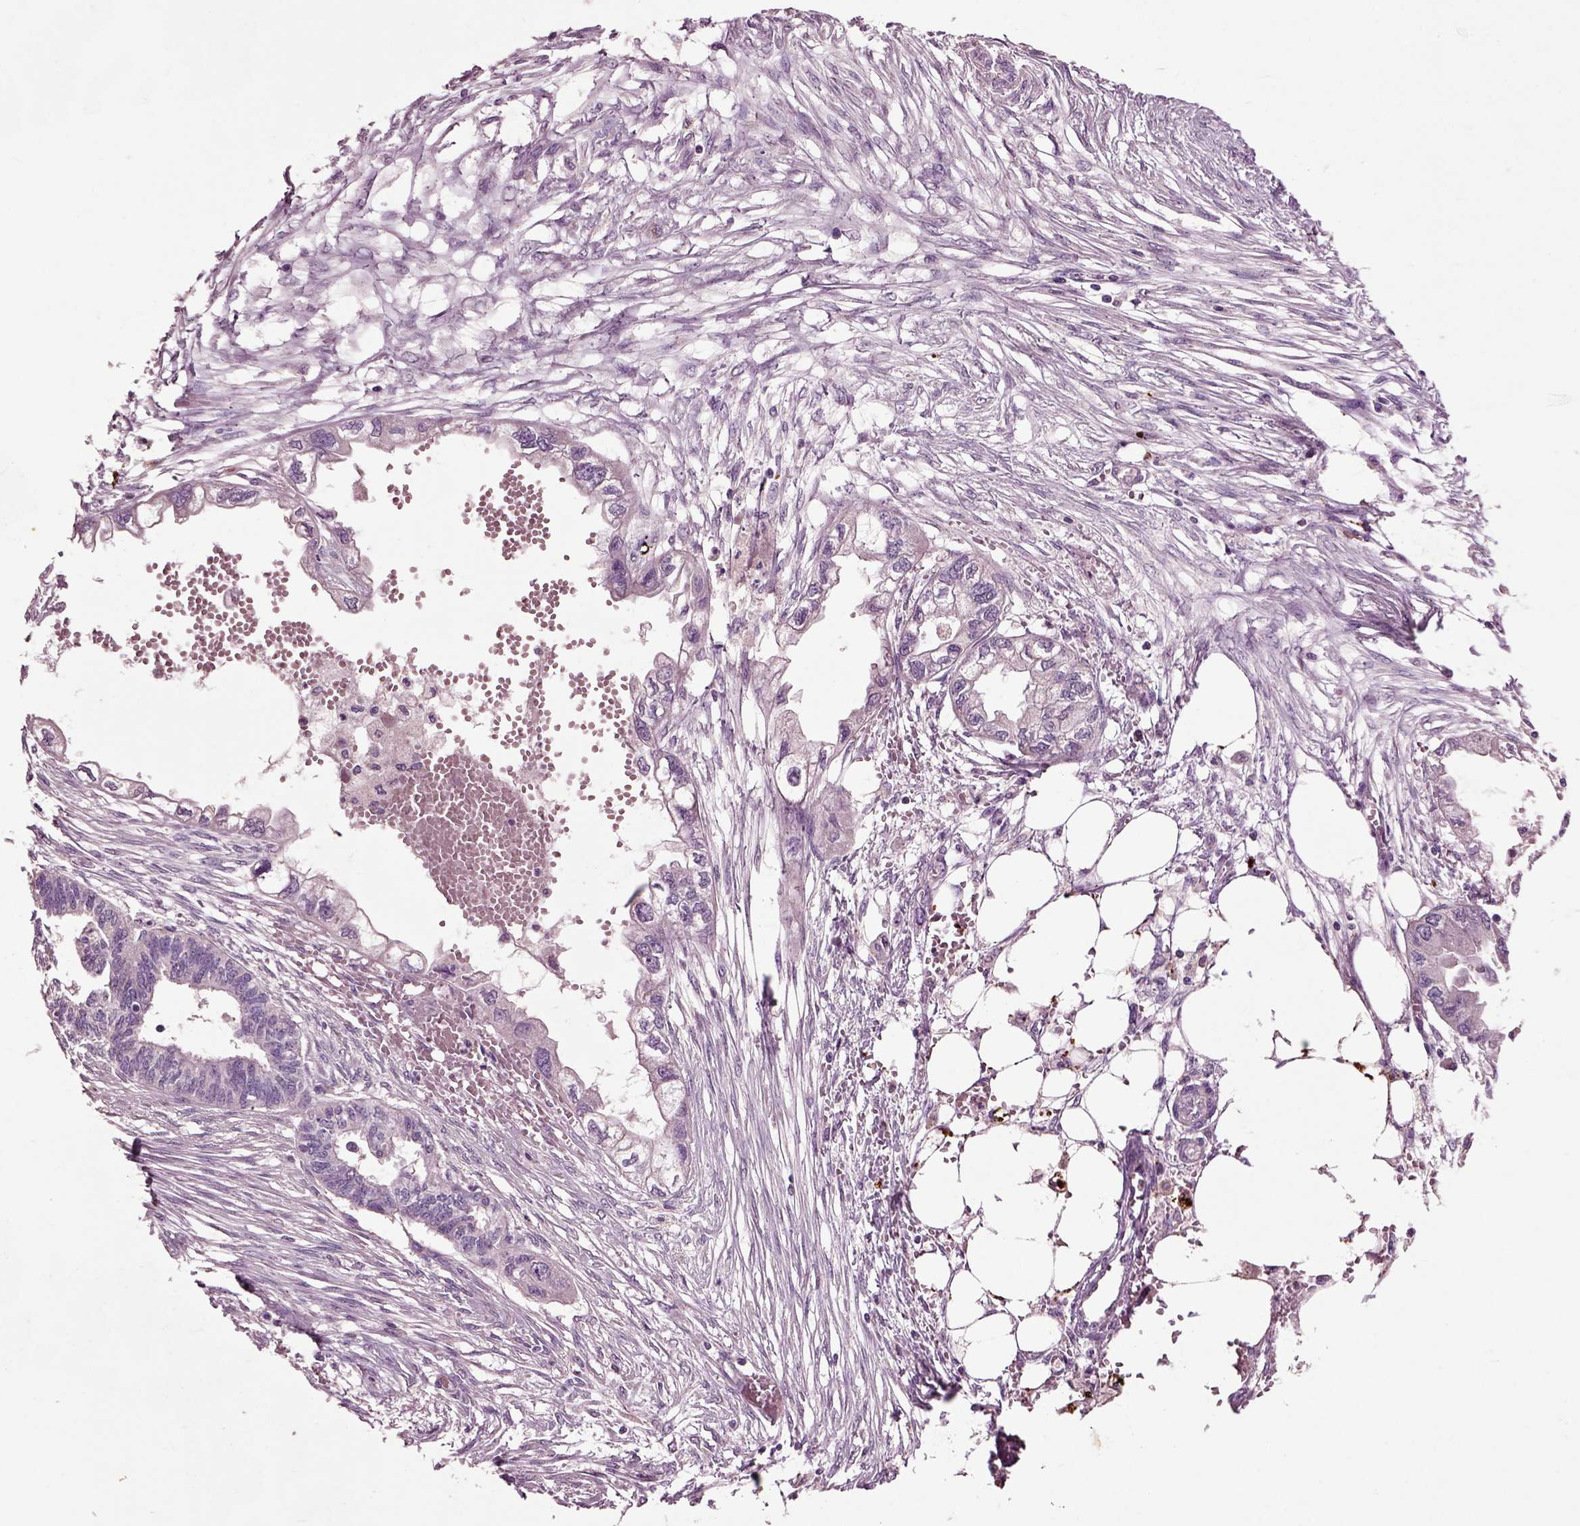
{"staining": {"intensity": "negative", "quantity": "none", "location": "none"}, "tissue": "endometrial cancer", "cell_type": "Tumor cells", "image_type": "cancer", "snomed": [{"axis": "morphology", "description": "Adenocarcinoma, NOS"}, {"axis": "morphology", "description": "Adenocarcinoma, metastatic, NOS"}, {"axis": "topography", "description": "Adipose tissue"}, {"axis": "topography", "description": "Endometrium"}], "caption": "Metastatic adenocarcinoma (endometrial) was stained to show a protein in brown. There is no significant positivity in tumor cells.", "gene": "CRHR1", "patient": {"sex": "female", "age": 67}}